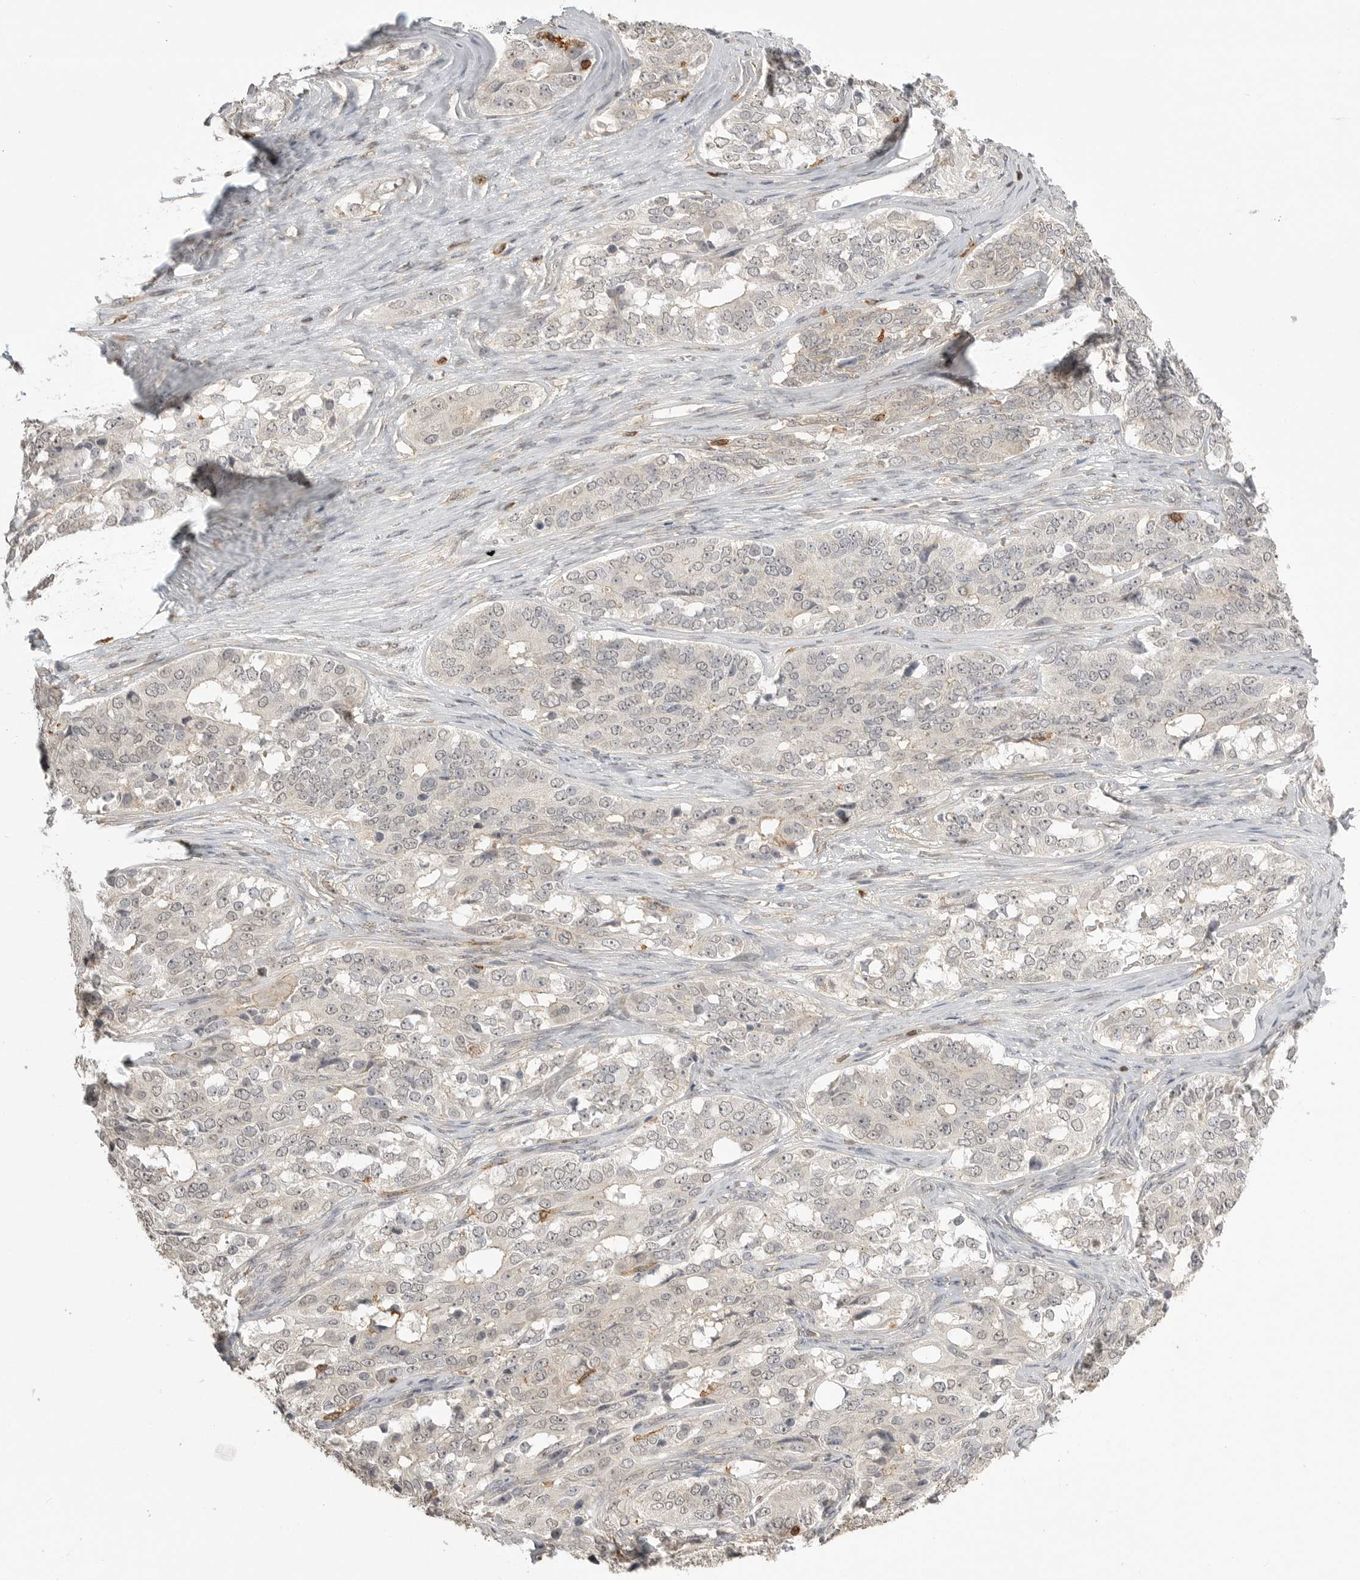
{"staining": {"intensity": "negative", "quantity": "none", "location": "none"}, "tissue": "ovarian cancer", "cell_type": "Tumor cells", "image_type": "cancer", "snomed": [{"axis": "morphology", "description": "Carcinoma, endometroid"}, {"axis": "topography", "description": "Ovary"}], "caption": "A photomicrograph of ovarian endometroid carcinoma stained for a protein demonstrates no brown staining in tumor cells. (DAB immunohistochemistry visualized using brightfield microscopy, high magnification).", "gene": "GPC2", "patient": {"sex": "female", "age": 51}}